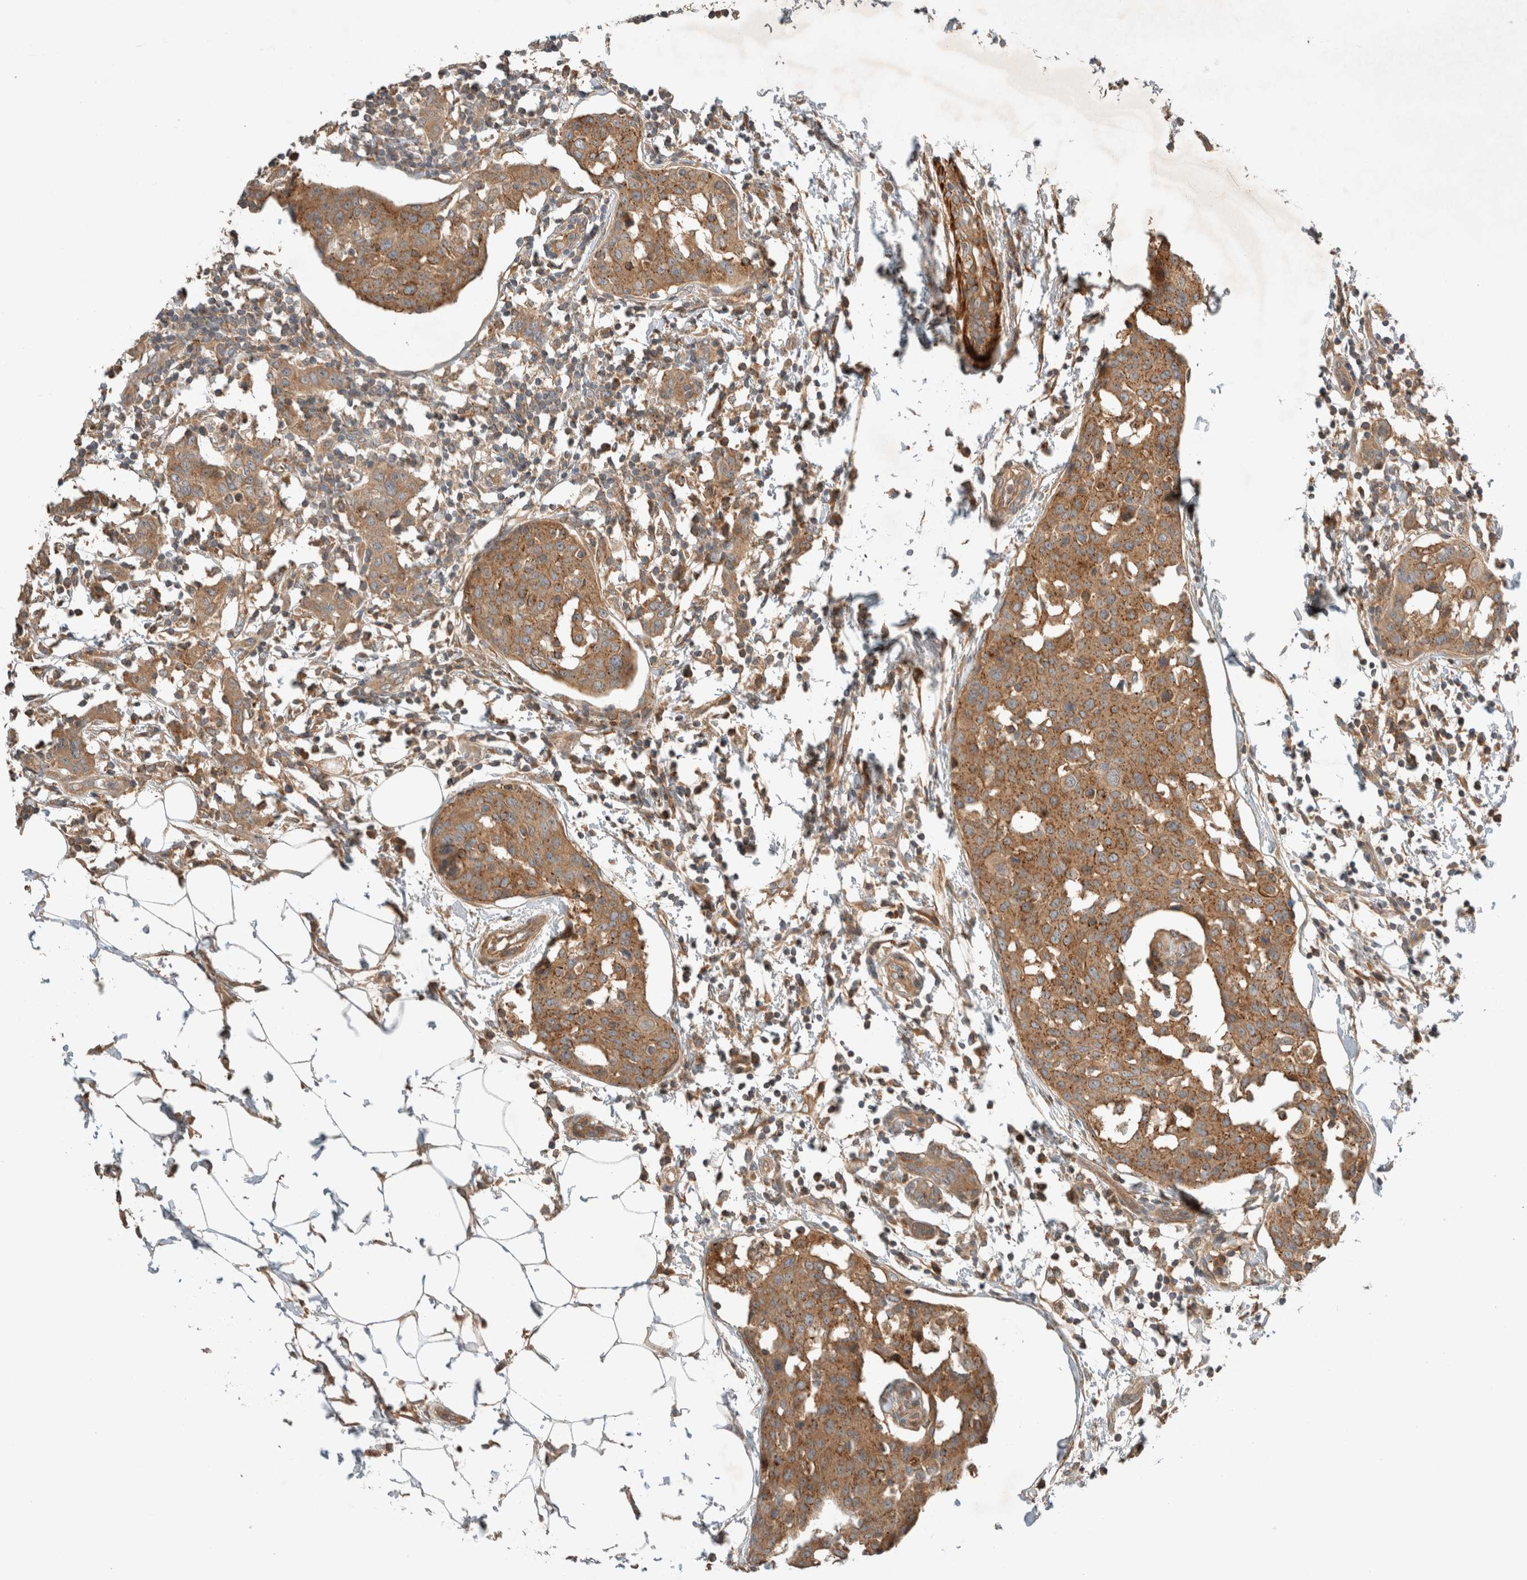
{"staining": {"intensity": "moderate", "quantity": ">75%", "location": "cytoplasmic/membranous"}, "tissue": "breast cancer", "cell_type": "Tumor cells", "image_type": "cancer", "snomed": [{"axis": "morphology", "description": "Normal tissue, NOS"}, {"axis": "morphology", "description": "Duct carcinoma"}, {"axis": "topography", "description": "Breast"}], "caption": "About >75% of tumor cells in breast cancer demonstrate moderate cytoplasmic/membranous protein positivity as visualized by brown immunohistochemical staining.", "gene": "ARMC9", "patient": {"sex": "female", "age": 37}}